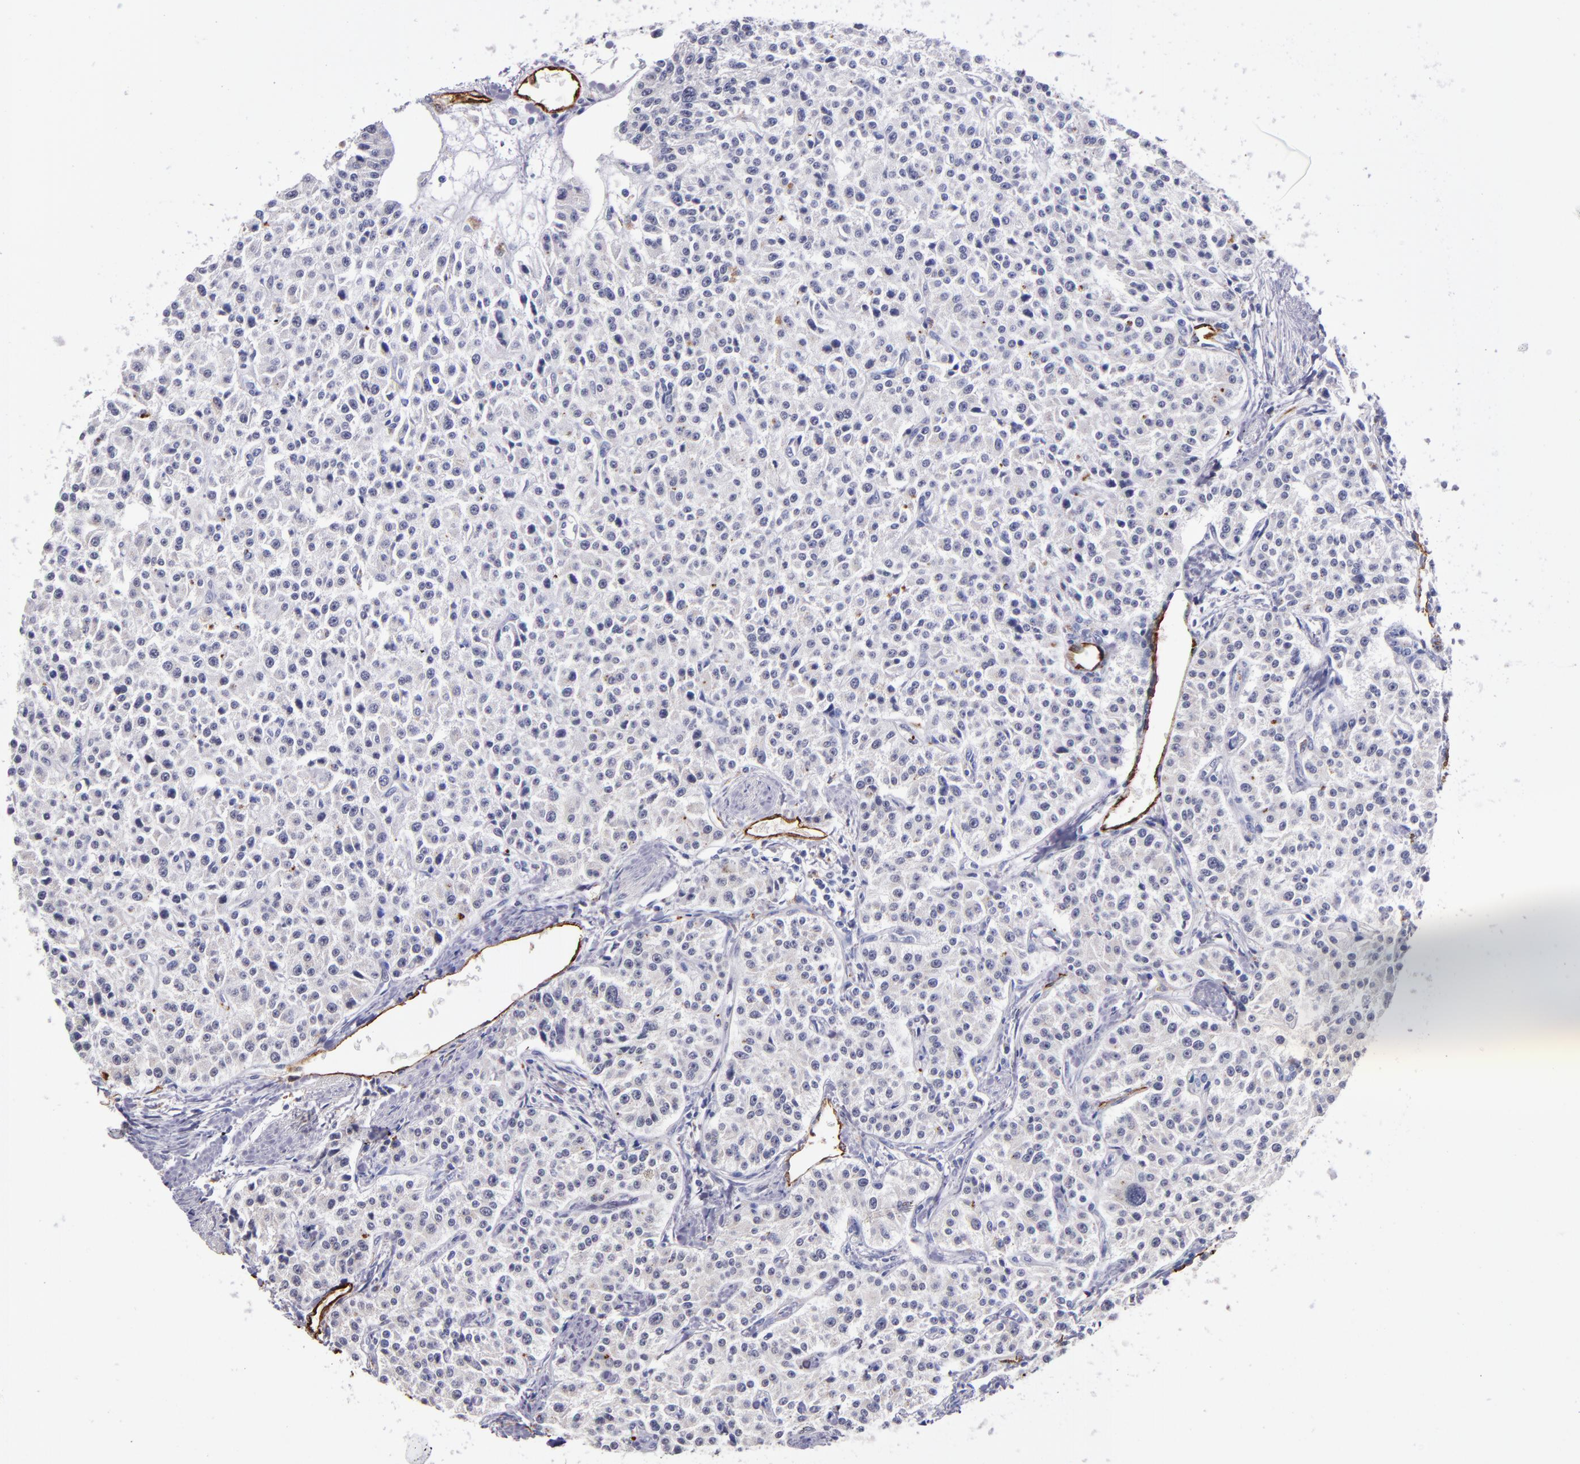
{"staining": {"intensity": "negative", "quantity": "none", "location": "none"}, "tissue": "carcinoid", "cell_type": "Tumor cells", "image_type": "cancer", "snomed": [{"axis": "morphology", "description": "Carcinoid, malignant, NOS"}, {"axis": "topography", "description": "Stomach"}], "caption": "Immunohistochemical staining of human carcinoid reveals no significant staining in tumor cells. The staining was performed using DAB to visualize the protein expression in brown, while the nuclei were stained in blue with hematoxylin (Magnification: 20x).", "gene": "SELP", "patient": {"sex": "female", "age": 76}}